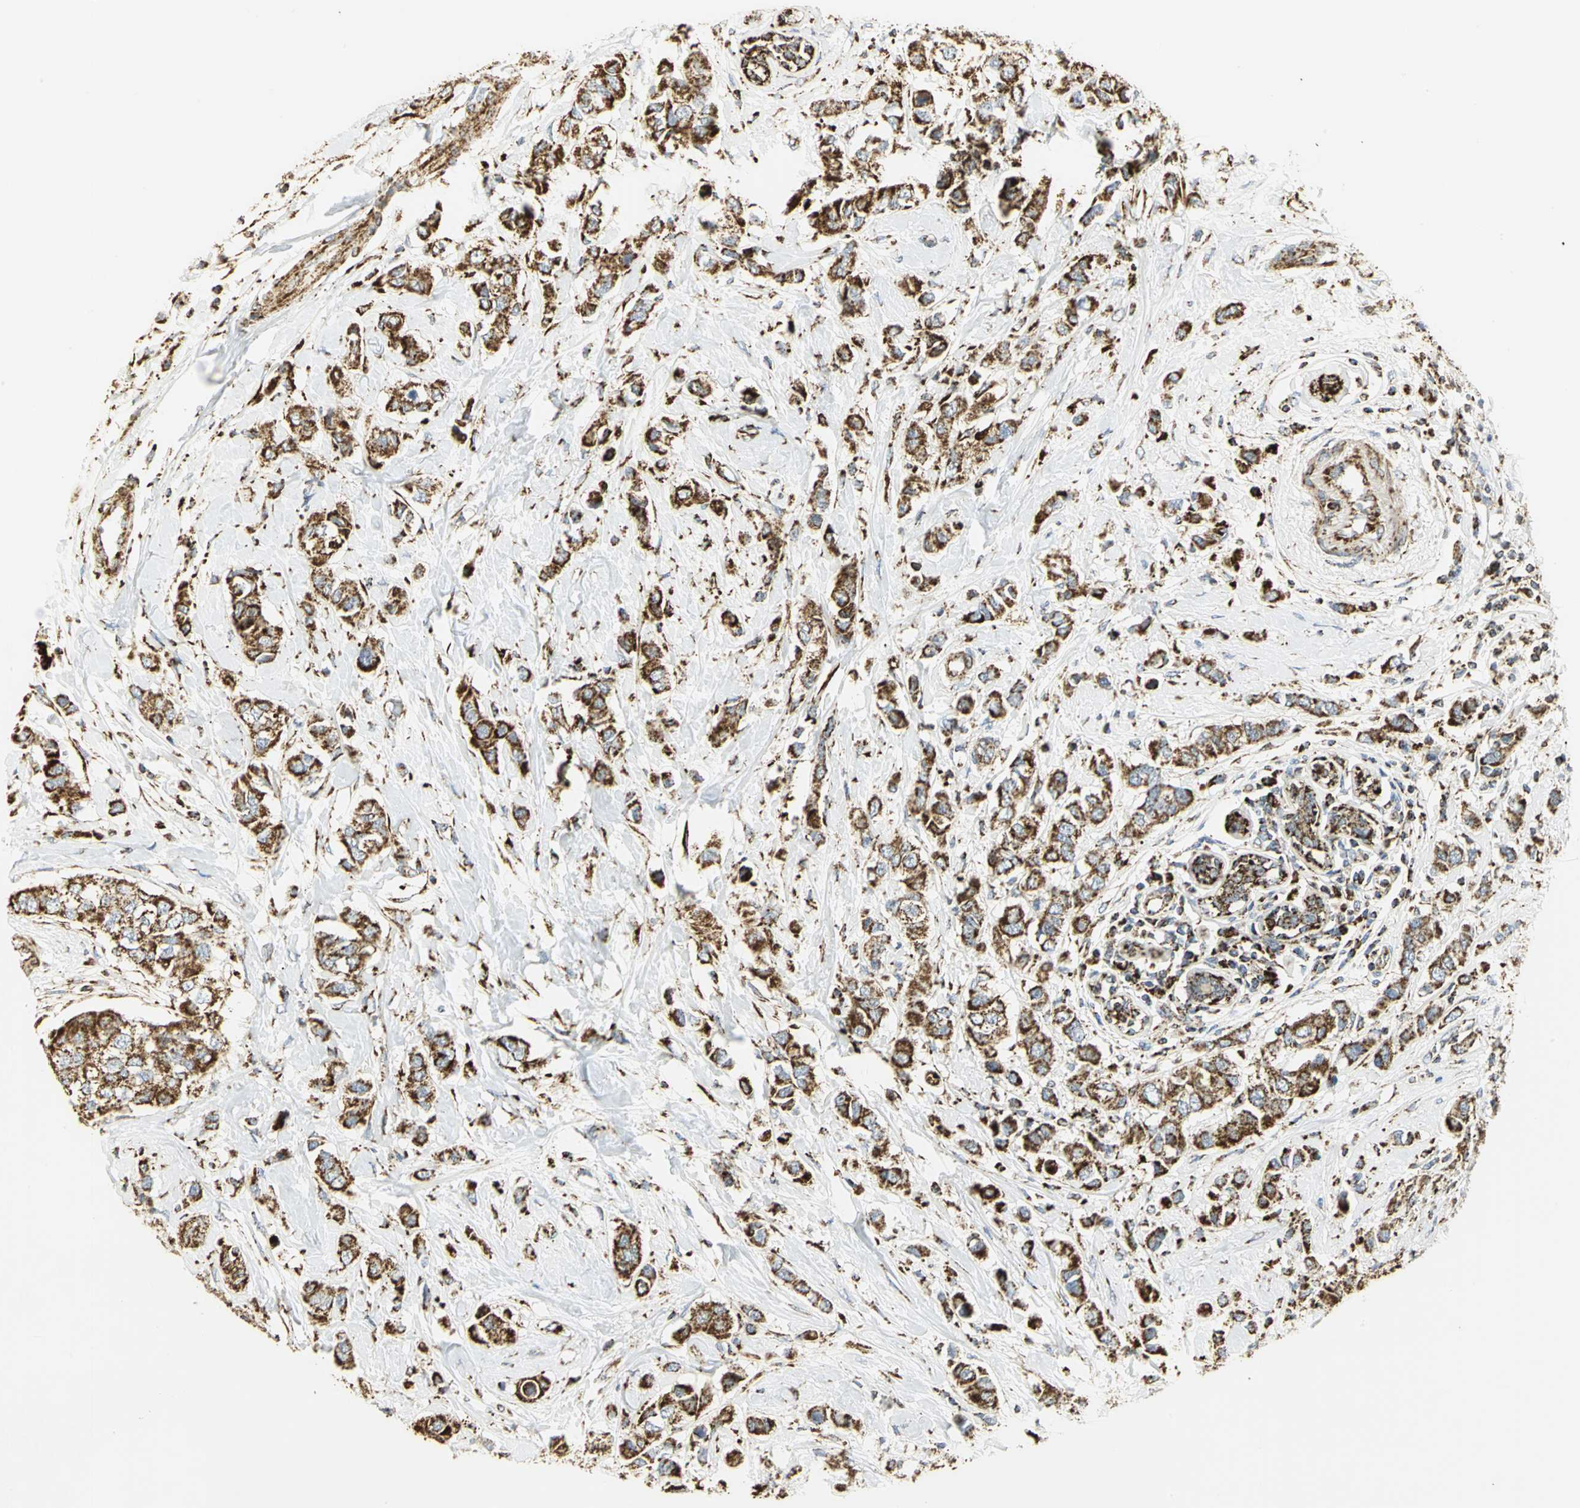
{"staining": {"intensity": "strong", "quantity": ">75%", "location": "cytoplasmic/membranous"}, "tissue": "breast cancer", "cell_type": "Tumor cells", "image_type": "cancer", "snomed": [{"axis": "morphology", "description": "Duct carcinoma"}, {"axis": "topography", "description": "Breast"}], "caption": "Intraductal carcinoma (breast) stained with DAB (3,3'-diaminobenzidine) immunohistochemistry (IHC) reveals high levels of strong cytoplasmic/membranous staining in about >75% of tumor cells.", "gene": "VDAC1", "patient": {"sex": "female", "age": 50}}